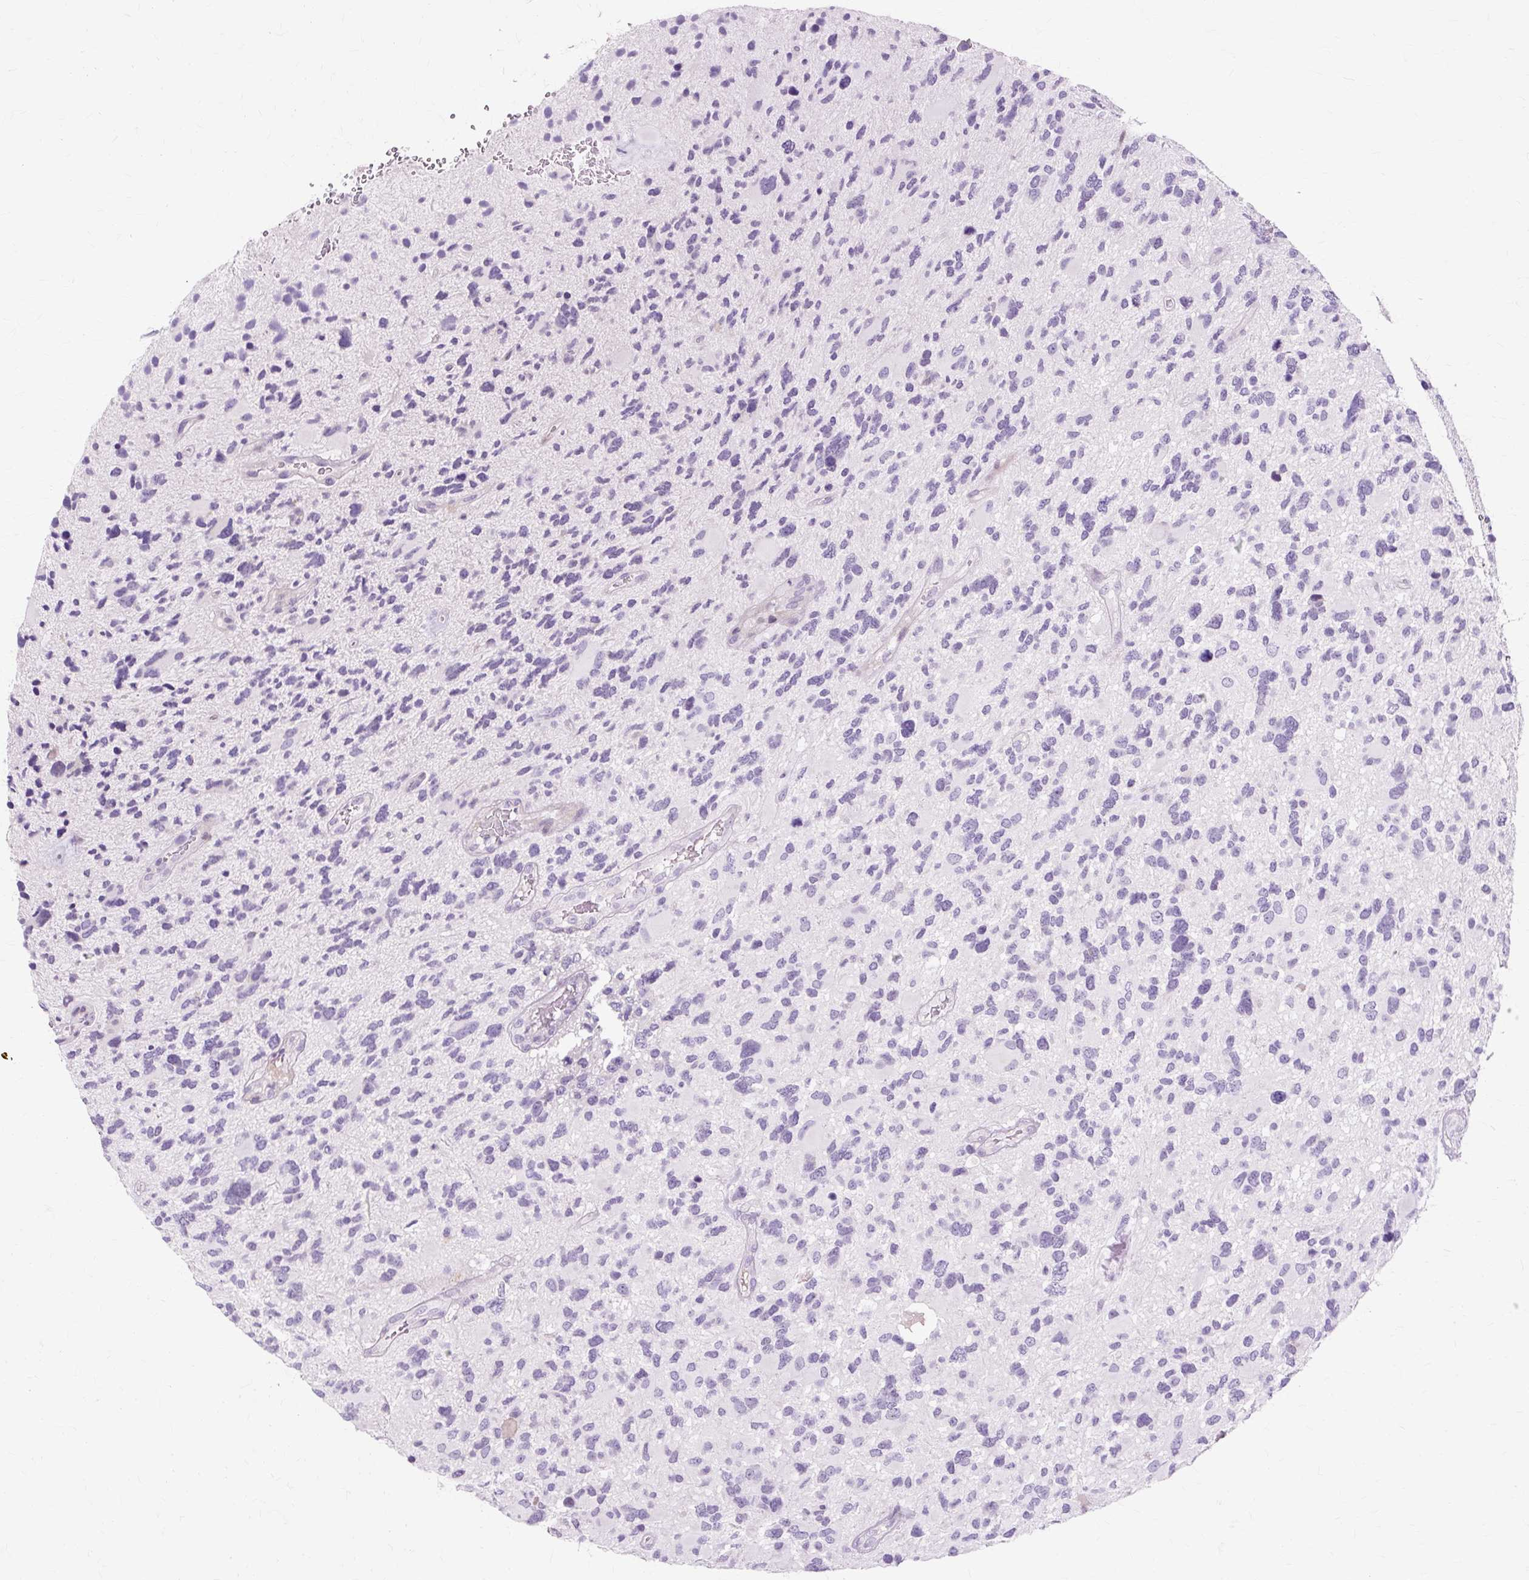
{"staining": {"intensity": "negative", "quantity": "none", "location": "none"}, "tissue": "glioma", "cell_type": "Tumor cells", "image_type": "cancer", "snomed": [{"axis": "morphology", "description": "Glioma, malignant, High grade"}, {"axis": "topography", "description": "Brain"}], "caption": "Glioma was stained to show a protein in brown. There is no significant positivity in tumor cells.", "gene": "IRX2", "patient": {"sex": "female", "age": 11}}